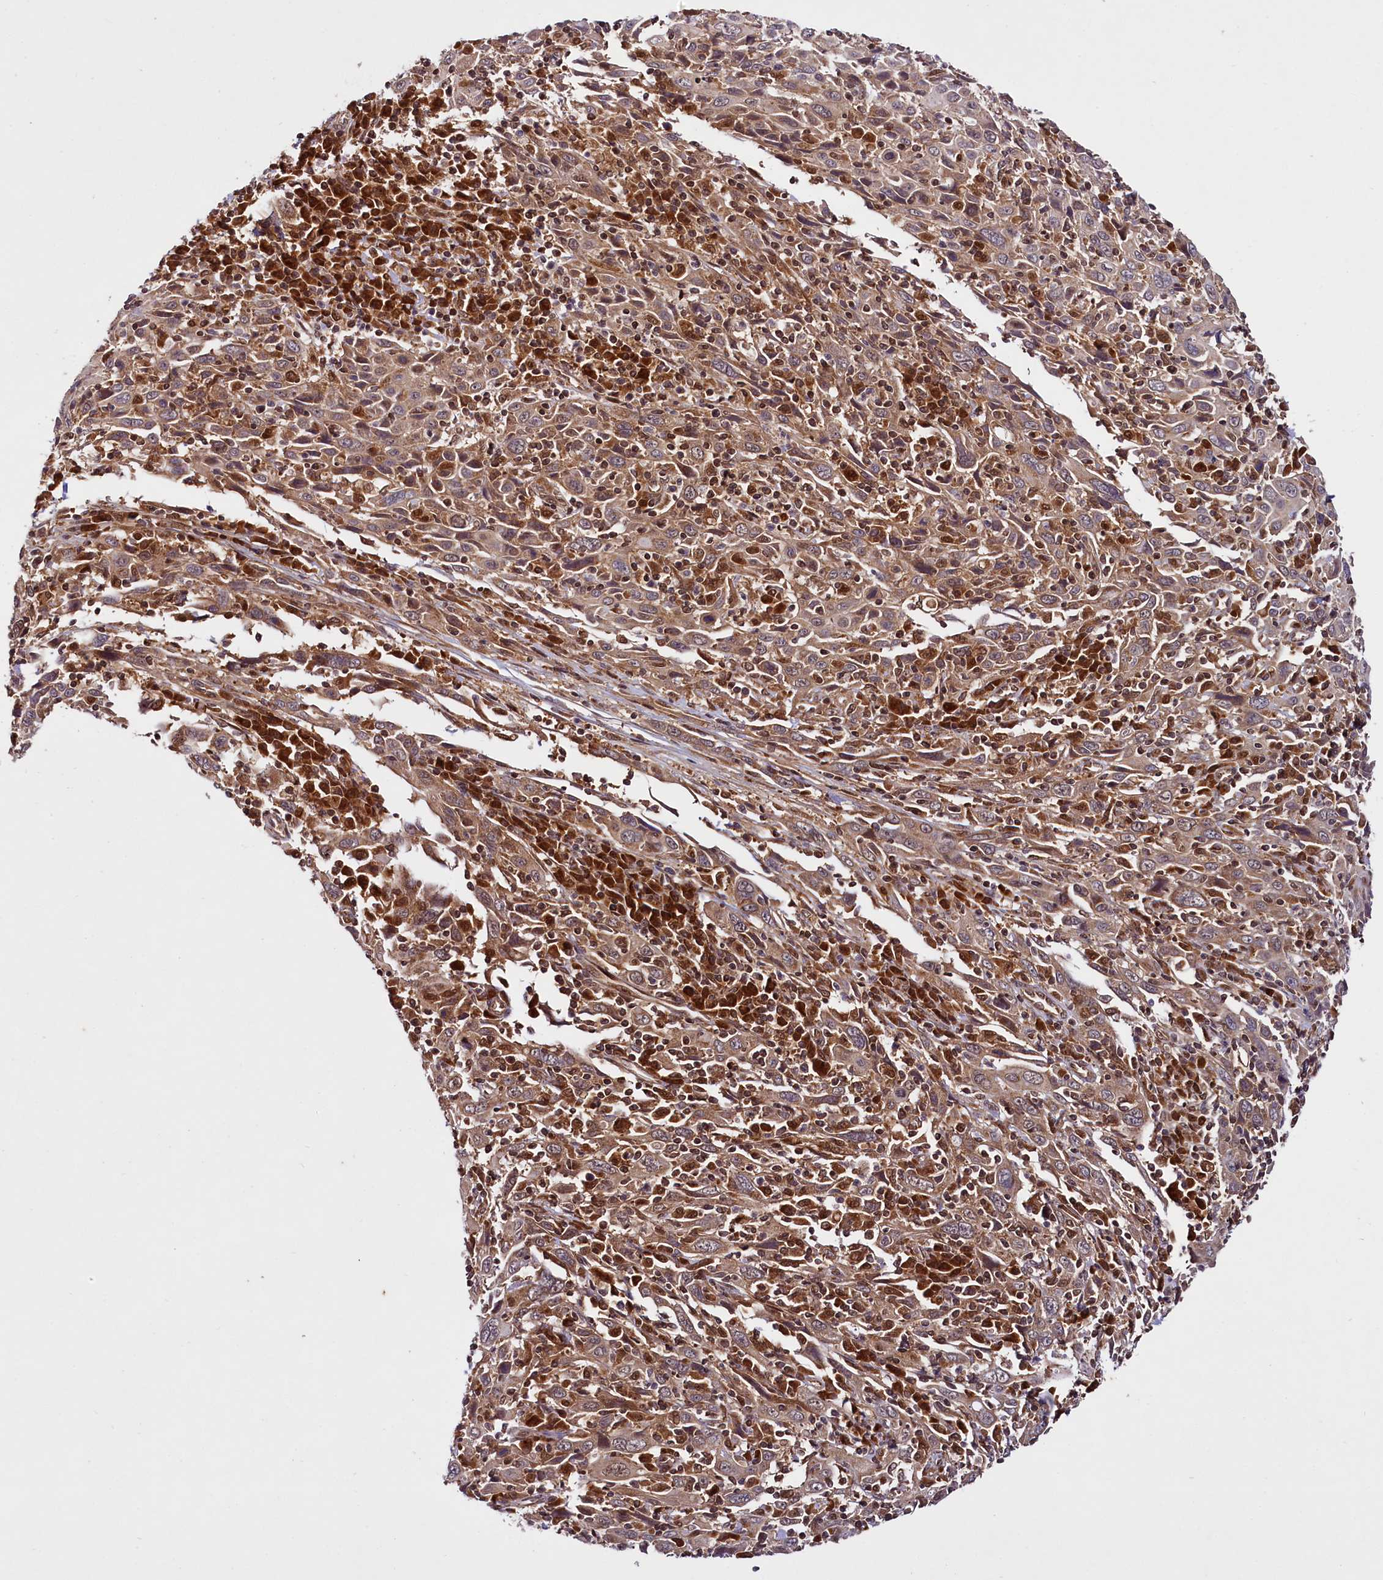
{"staining": {"intensity": "moderate", "quantity": ">75%", "location": "cytoplasmic/membranous"}, "tissue": "cervical cancer", "cell_type": "Tumor cells", "image_type": "cancer", "snomed": [{"axis": "morphology", "description": "Squamous cell carcinoma, NOS"}, {"axis": "topography", "description": "Cervix"}], "caption": "The photomicrograph demonstrates staining of cervical squamous cell carcinoma, revealing moderate cytoplasmic/membranous protein staining (brown color) within tumor cells. Immunohistochemistry (ihc) stains the protein of interest in brown and the nuclei are stained blue.", "gene": "UBE3A", "patient": {"sex": "female", "age": 46}}